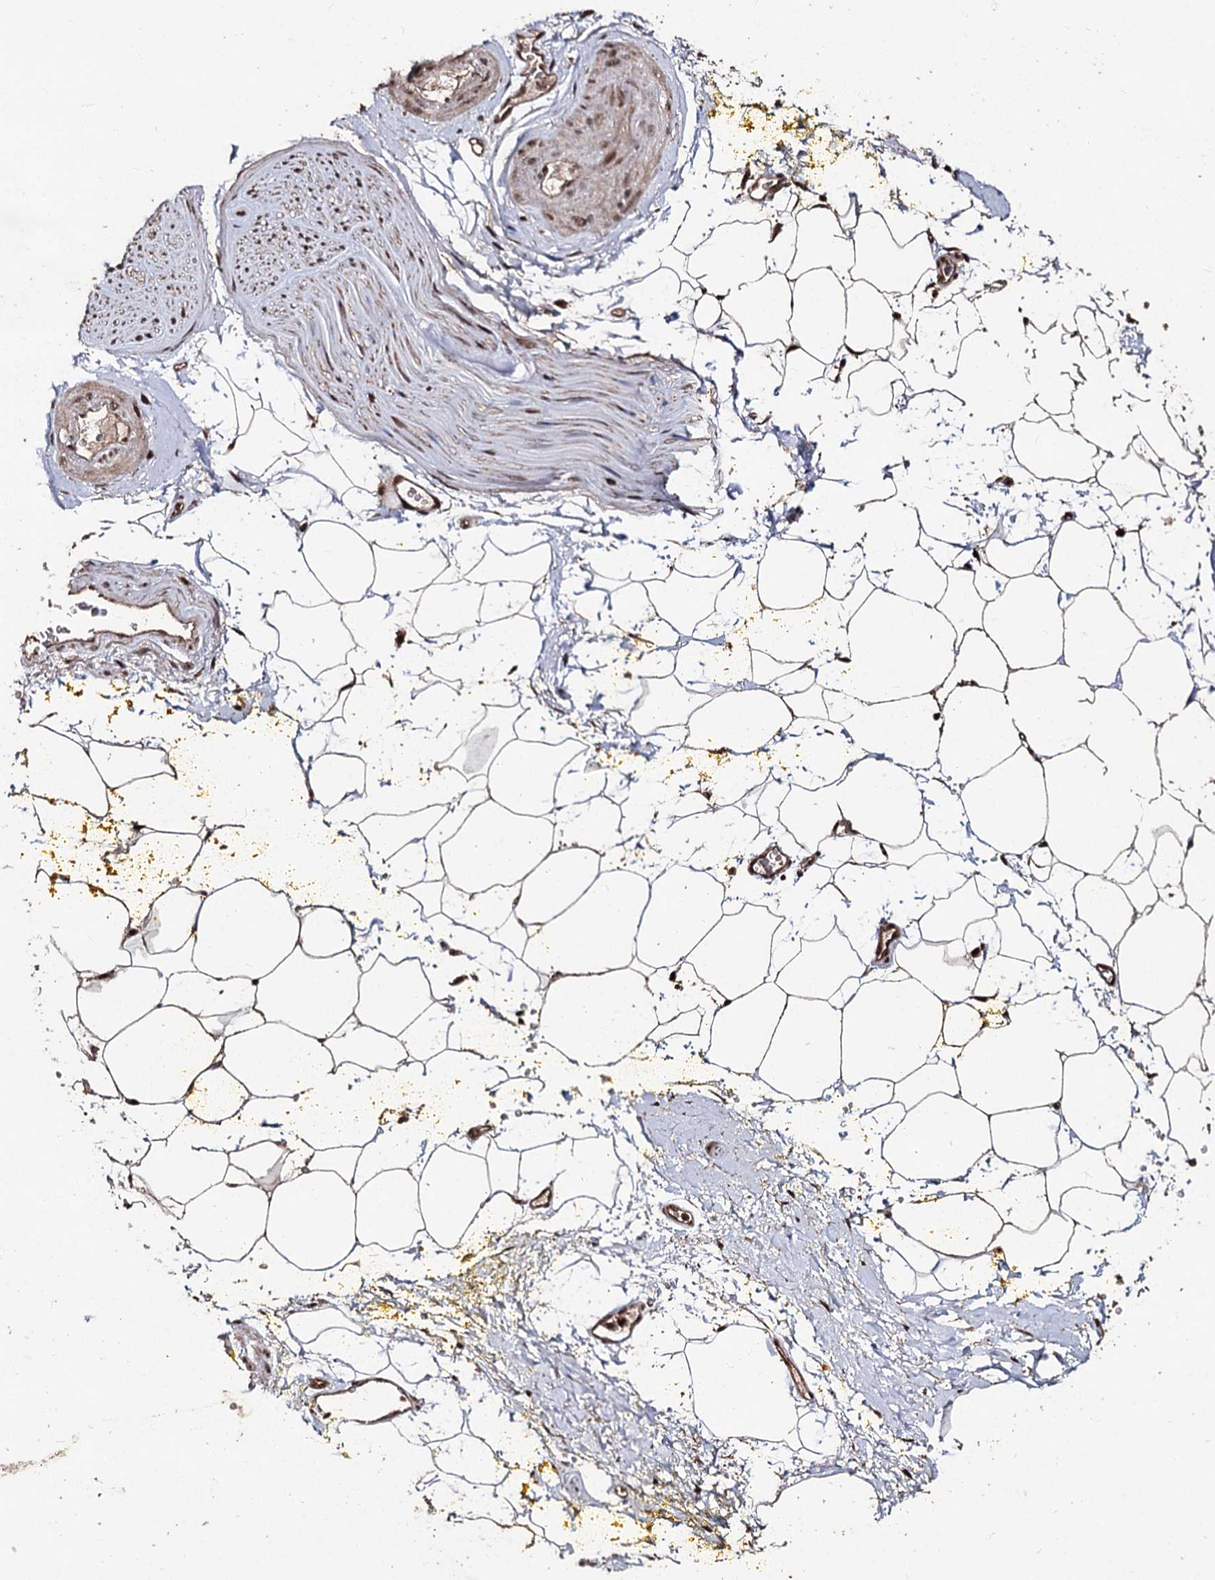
{"staining": {"intensity": "moderate", "quantity": ">75%", "location": "nuclear"}, "tissue": "adipose tissue", "cell_type": "Adipocytes", "image_type": "normal", "snomed": [{"axis": "morphology", "description": "Normal tissue, NOS"}, {"axis": "morphology", "description": "Adenocarcinoma, Low grade"}, {"axis": "topography", "description": "Prostate"}, {"axis": "topography", "description": "Peripheral nerve tissue"}], "caption": "Adipocytes show medium levels of moderate nuclear positivity in approximately >75% of cells in benign adipose tissue. (Brightfield microscopy of DAB IHC at high magnification).", "gene": "U2SURP", "patient": {"sex": "male", "age": 63}}